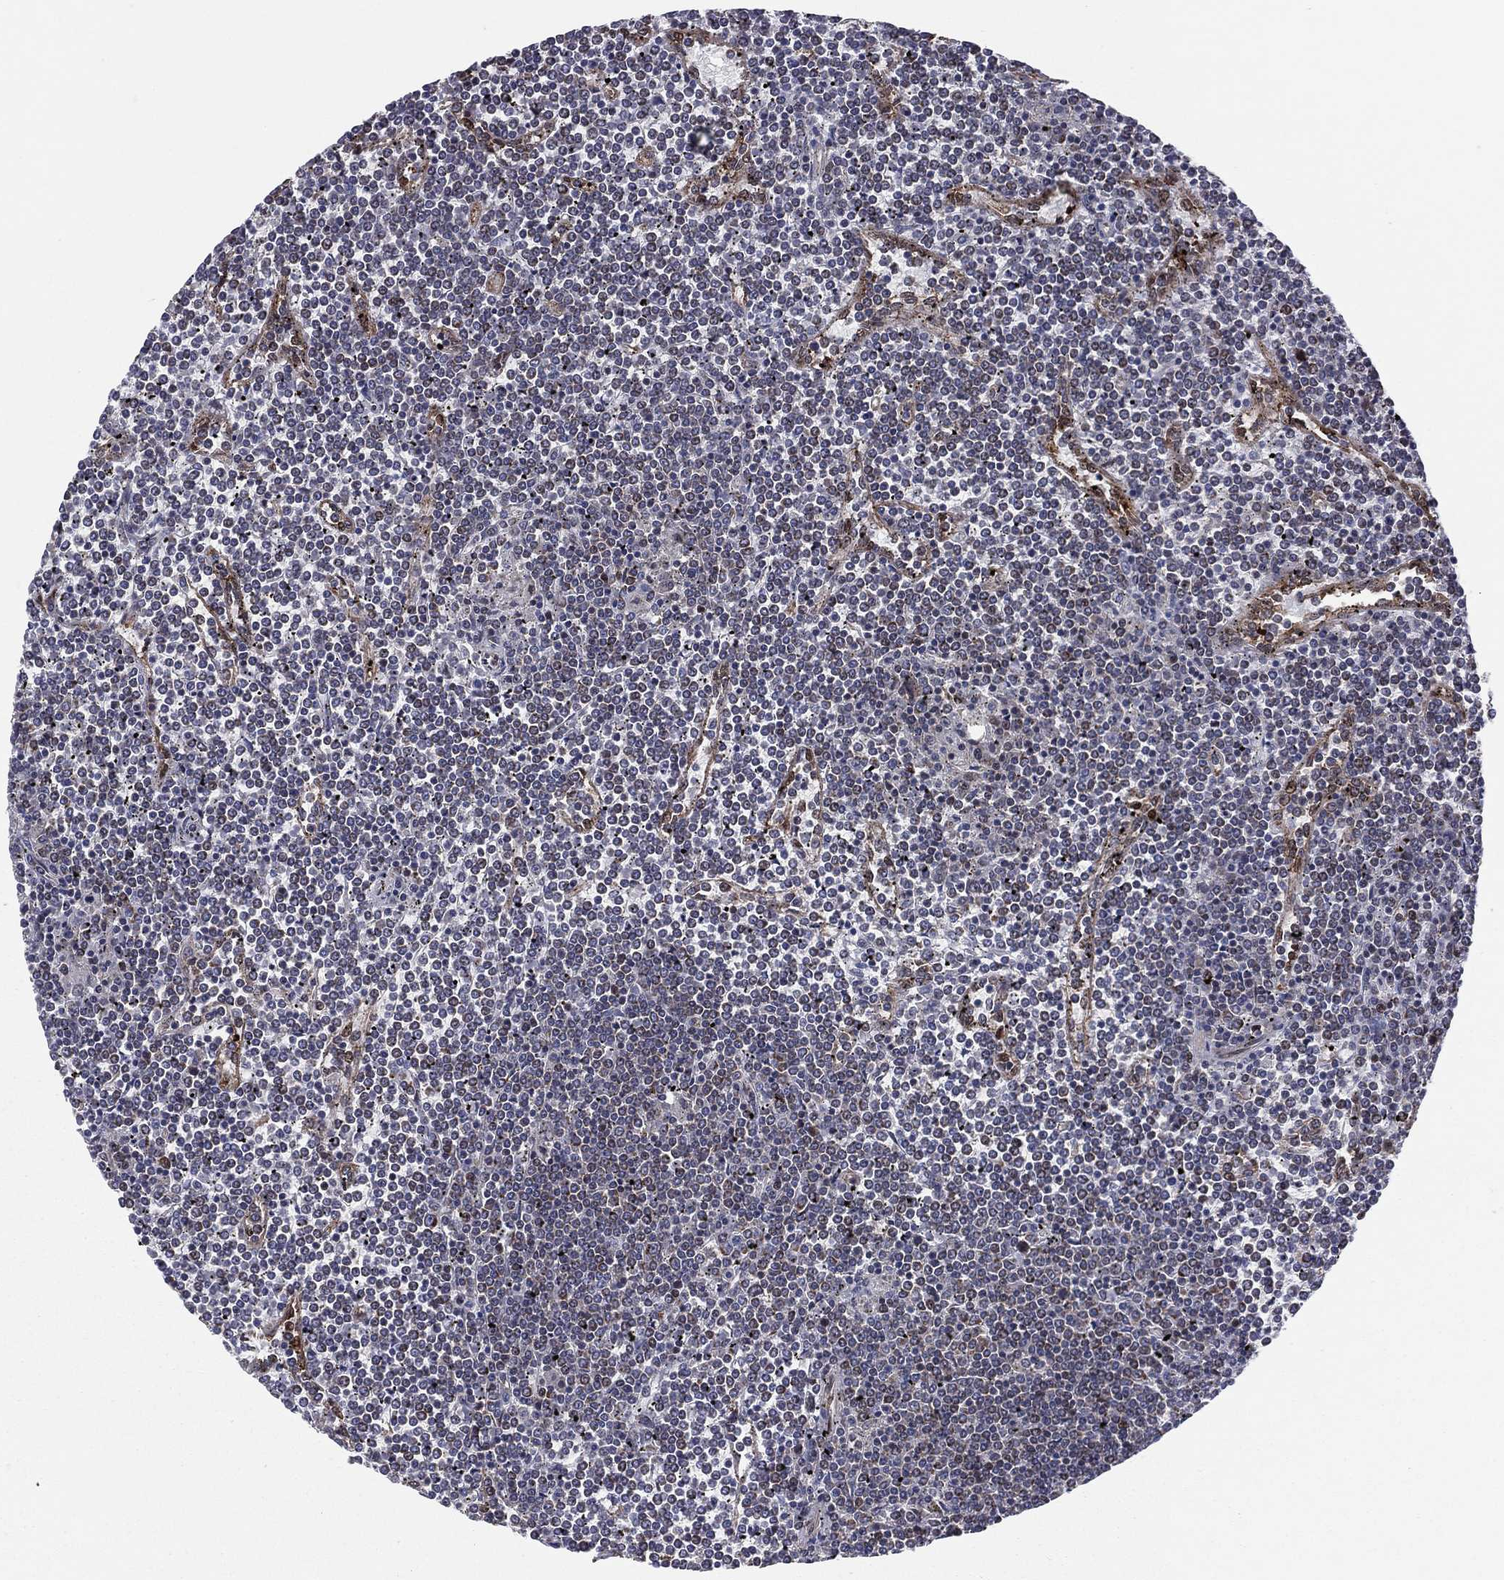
{"staining": {"intensity": "negative", "quantity": "none", "location": "none"}, "tissue": "lymphoma", "cell_type": "Tumor cells", "image_type": "cancer", "snomed": [{"axis": "morphology", "description": "Malignant lymphoma, non-Hodgkin's type, Low grade"}, {"axis": "topography", "description": "Spleen"}], "caption": "Tumor cells show no significant protein positivity in low-grade malignant lymphoma, non-Hodgkin's type.", "gene": "SNCG", "patient": {"sex": "female", "age": 19}}